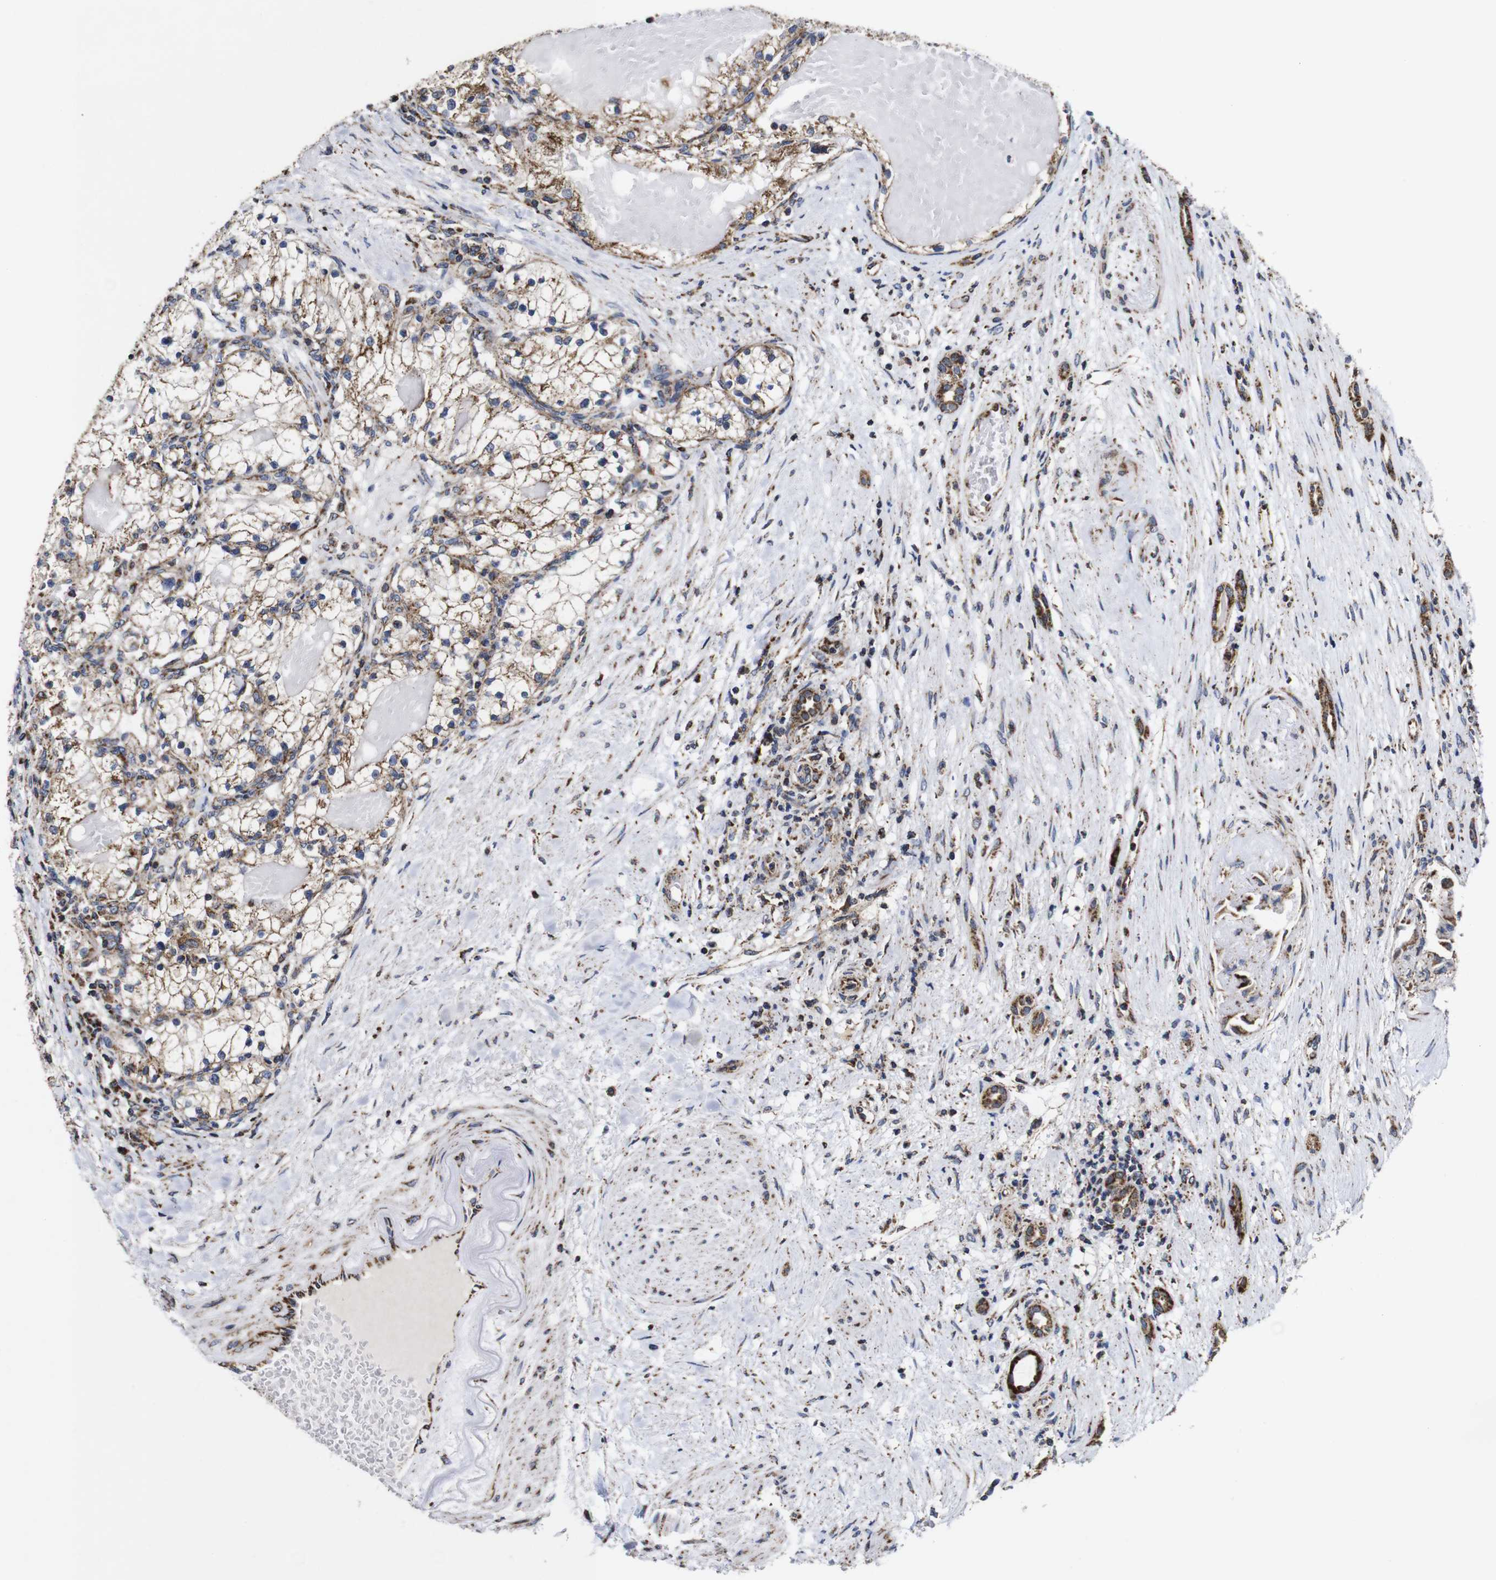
{"staining": {"intensity": "moderate", "quantity": "25%-75%", "location": "cytoplasmic/membranous"}, "tissue": "renal cancer", "cell_type": "Tumor cells", "image_type": "cancer", "snomed": [{"axis": "morphology", "description": "Adenocarcinoma, NOS"}, {"axis": "topography", "description": "Kidney"}], "caption": "Immunohistochemistry (IHC) histopathology image of renal adenocarcinoma stained for a protein (brown), which displays medium levels of moderate cytoplasmic/membranous staining in approximately 25%-75% of tumor cells.", "gene": "C17orf80", "patient": {"sex": "male", "age": 68}}